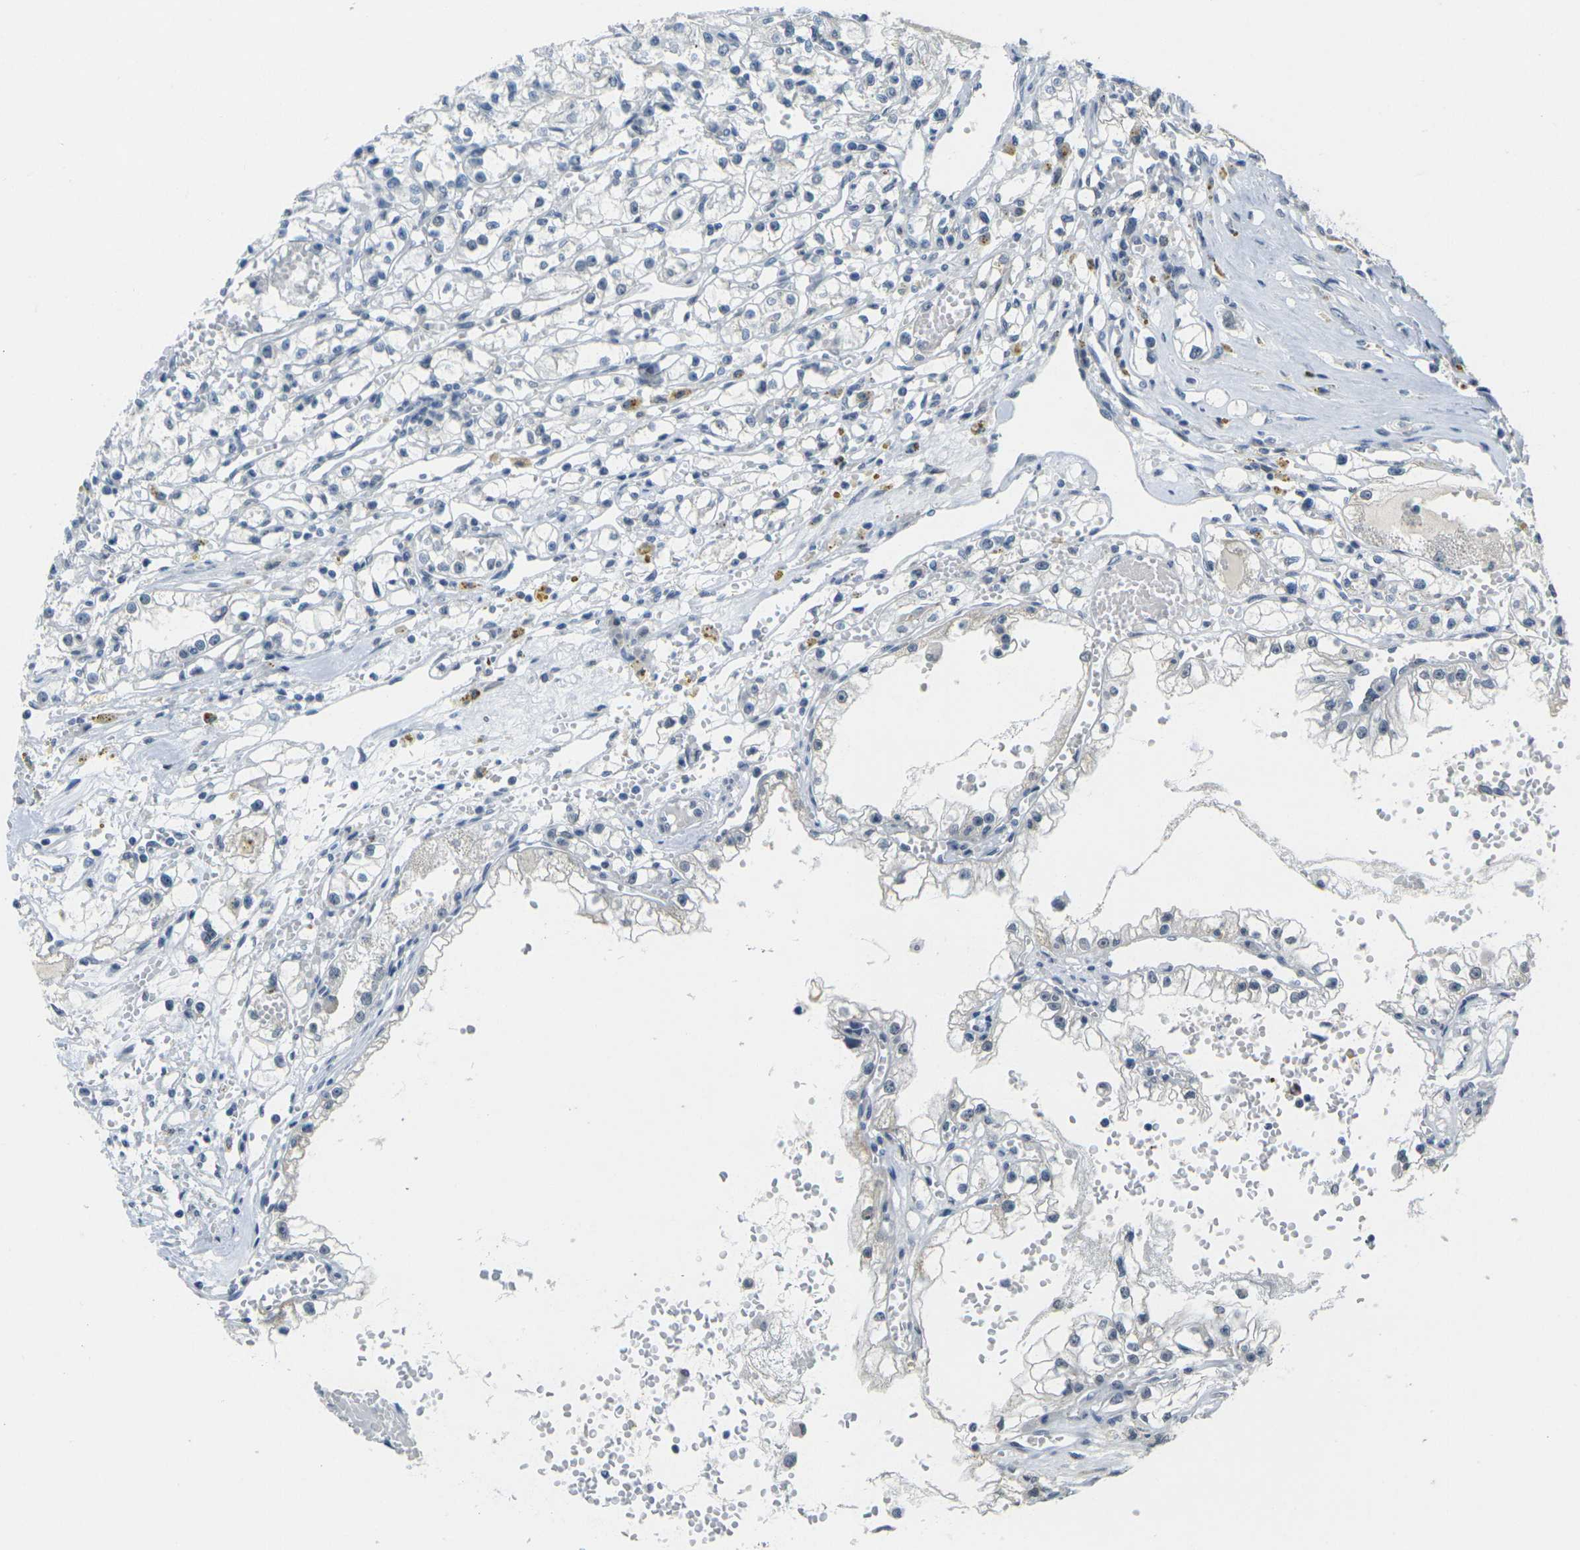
{"staining": {"intensity": "negative", "quantity": "none", "location": "none"}, "tissue": "renal cancer", "cell_type": "Tumor cells", "image_type": "cancer", "snomed": [{"axis": "morphology", "description": "Adenocarcinoma, NOS"}, {"axis": "topography", "description": "Kidney"}], "caption": "This is an immunohistochemistry (IHC) image of renal cancer. There is no positivity in tumor cells.", "gene": "SPTBN2", "patient": {"sex": "male", "age": 56}}